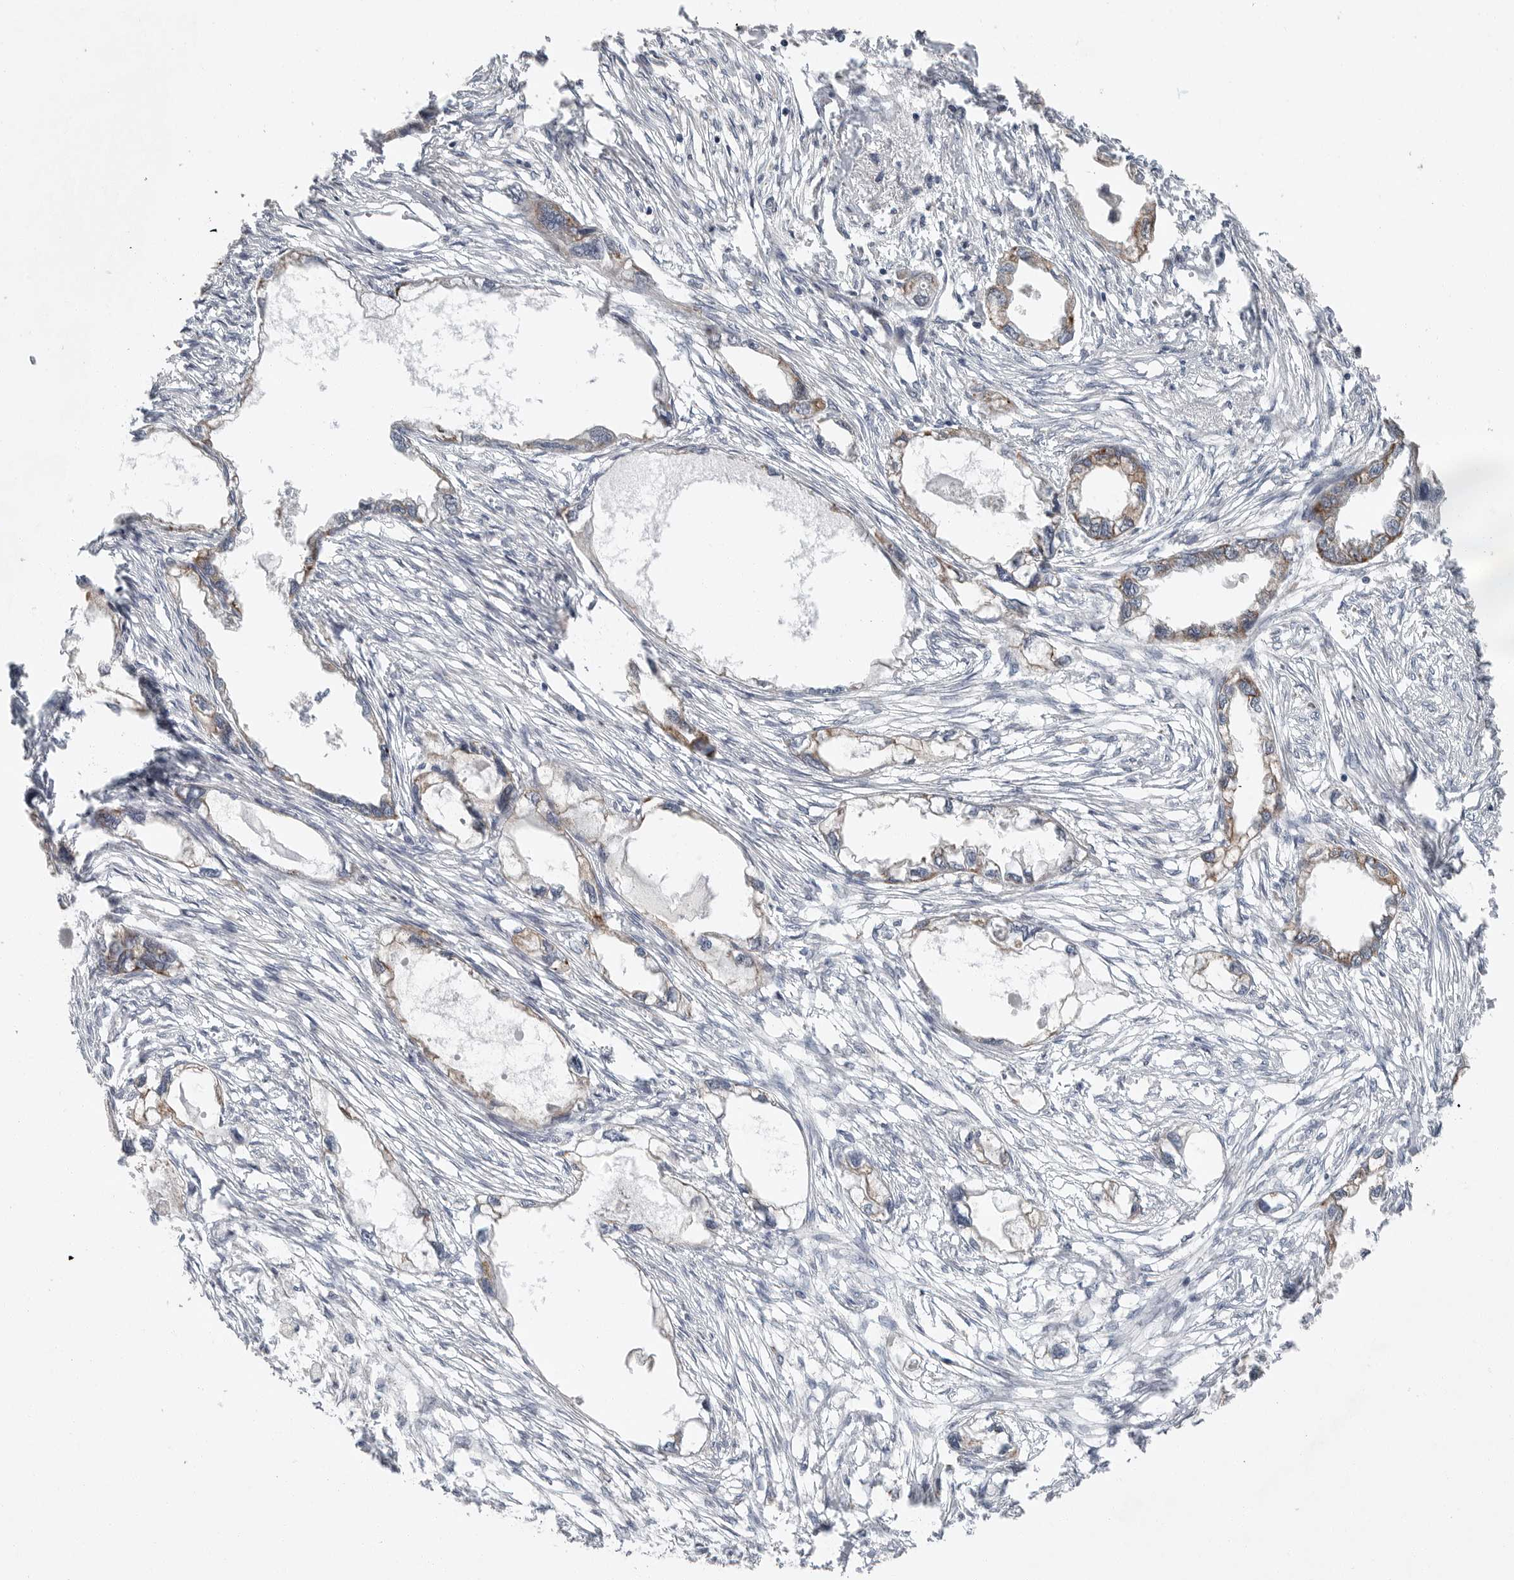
{"staining": {"intensity": "weak", "quantity": "25%-75%", "location": "cytoplasmic/membranous"}, "tissue": "endometrial cancer", "cell_type": "Tumor cells", "image_type": "cancer", "snomed": [{"axis": "morphology", "description": "Adenocarcinoma, NOS"}, {"axis": "morphology", "description": "Adenocarcinoma, metastatic, NOS"}, {"axis": "topography", "description": "Adipose tissue"}, {"axis": "topography", "description": "Endometrium"}], "caption": "Protein expression analysis of human endometrial adenocarcinoma reveals weak cytoplasmic/membranous expression in approximately 25%-75% of tumor cells.", "gene": "SCP2", "patient": {"sex": "female", "age": 67}}